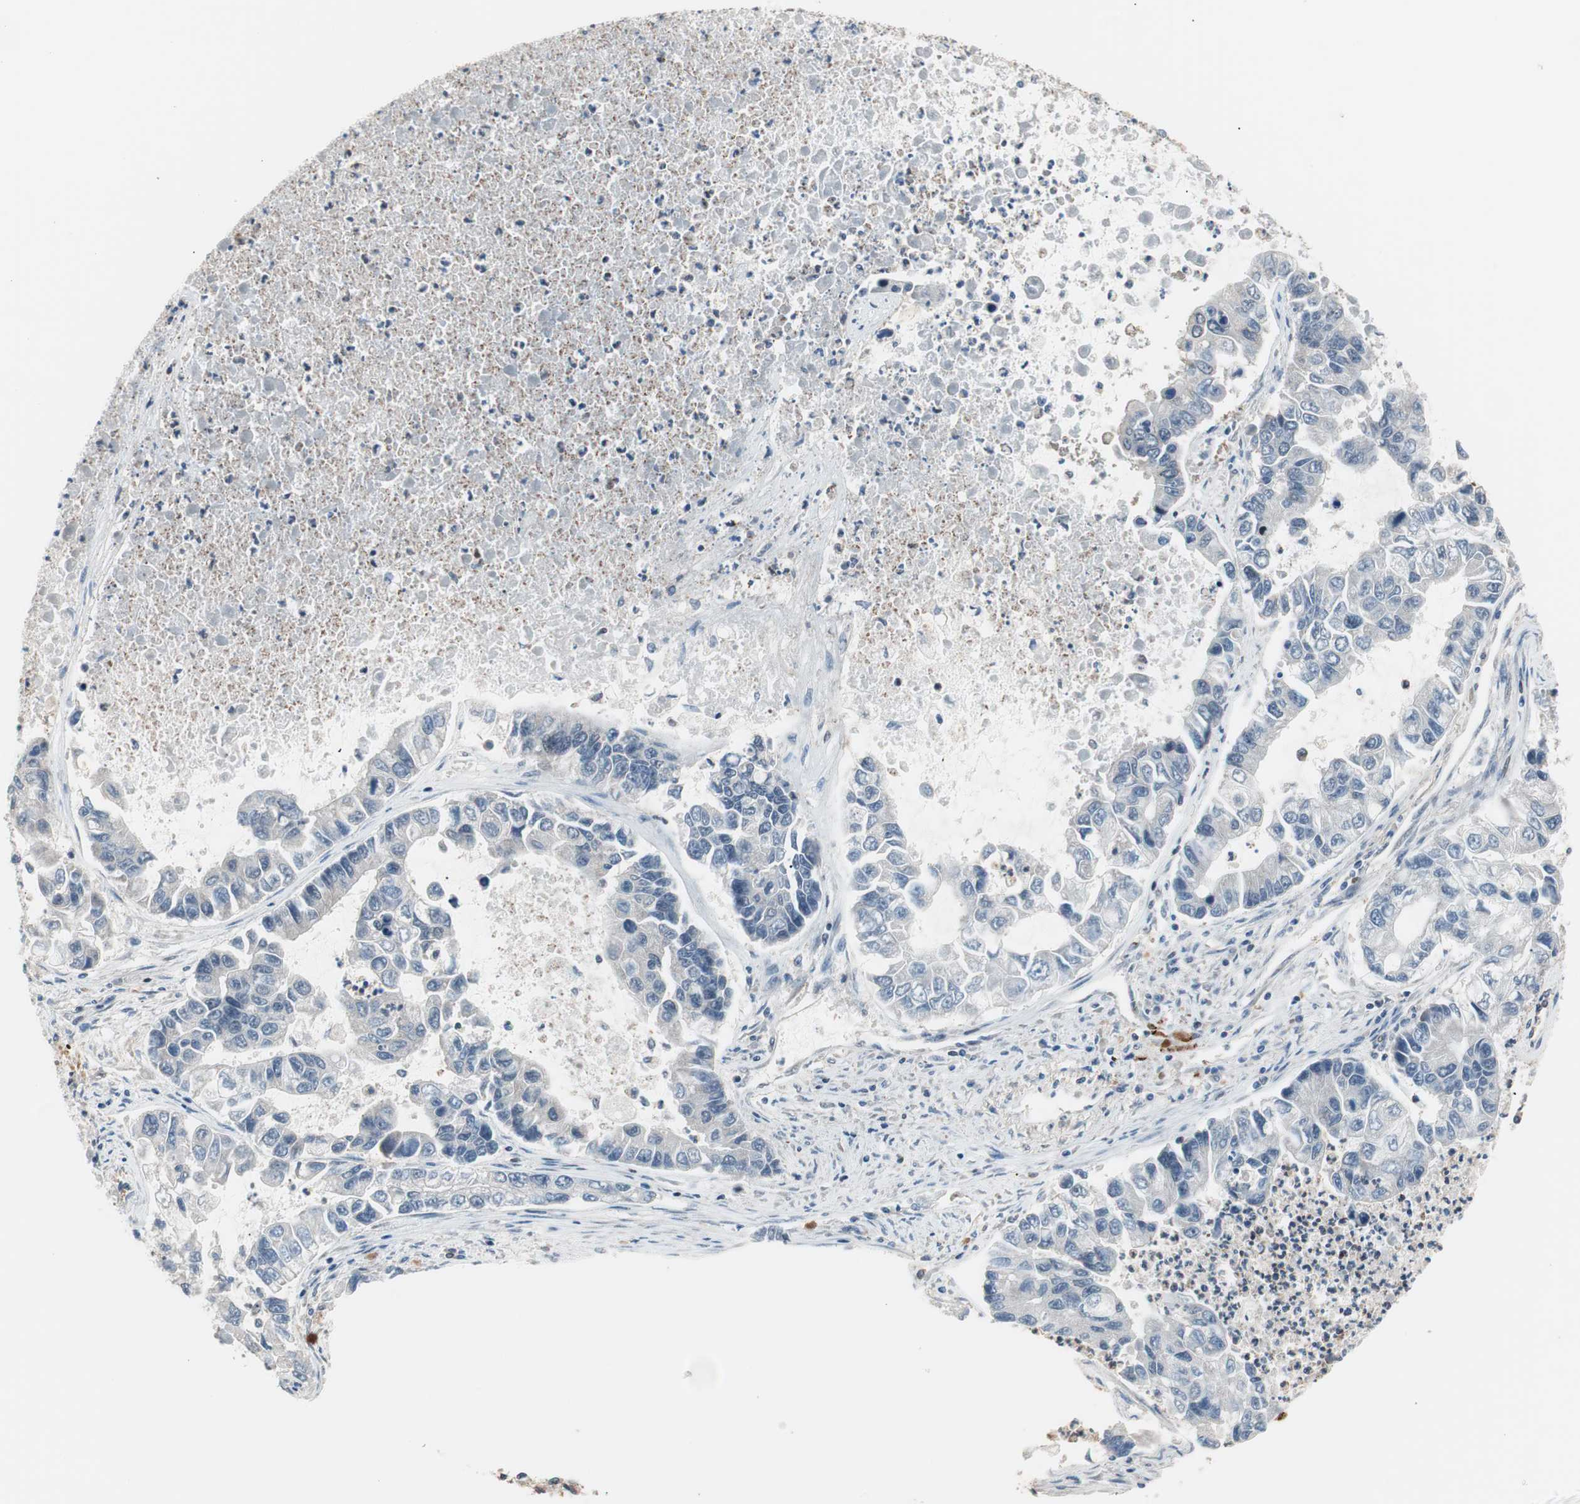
{"staining": {"intensity": "negative", "quantity": "none", "location": "none"}, "tissue": "lung cancer", "cell_type": "Tumor cells", "image_type": "cancer", "snomed": [{"axis": "morphology", "description": "Adenocarcinoma, NOS"}, {"axis": "topography", "description": "Lung"}], "caption": "Histopathology image shows no protein staining in tumor cells of lung adenocarcinoma tissue.", "gene": "POLH", "patient": {"sex": "female", "age": 51}}